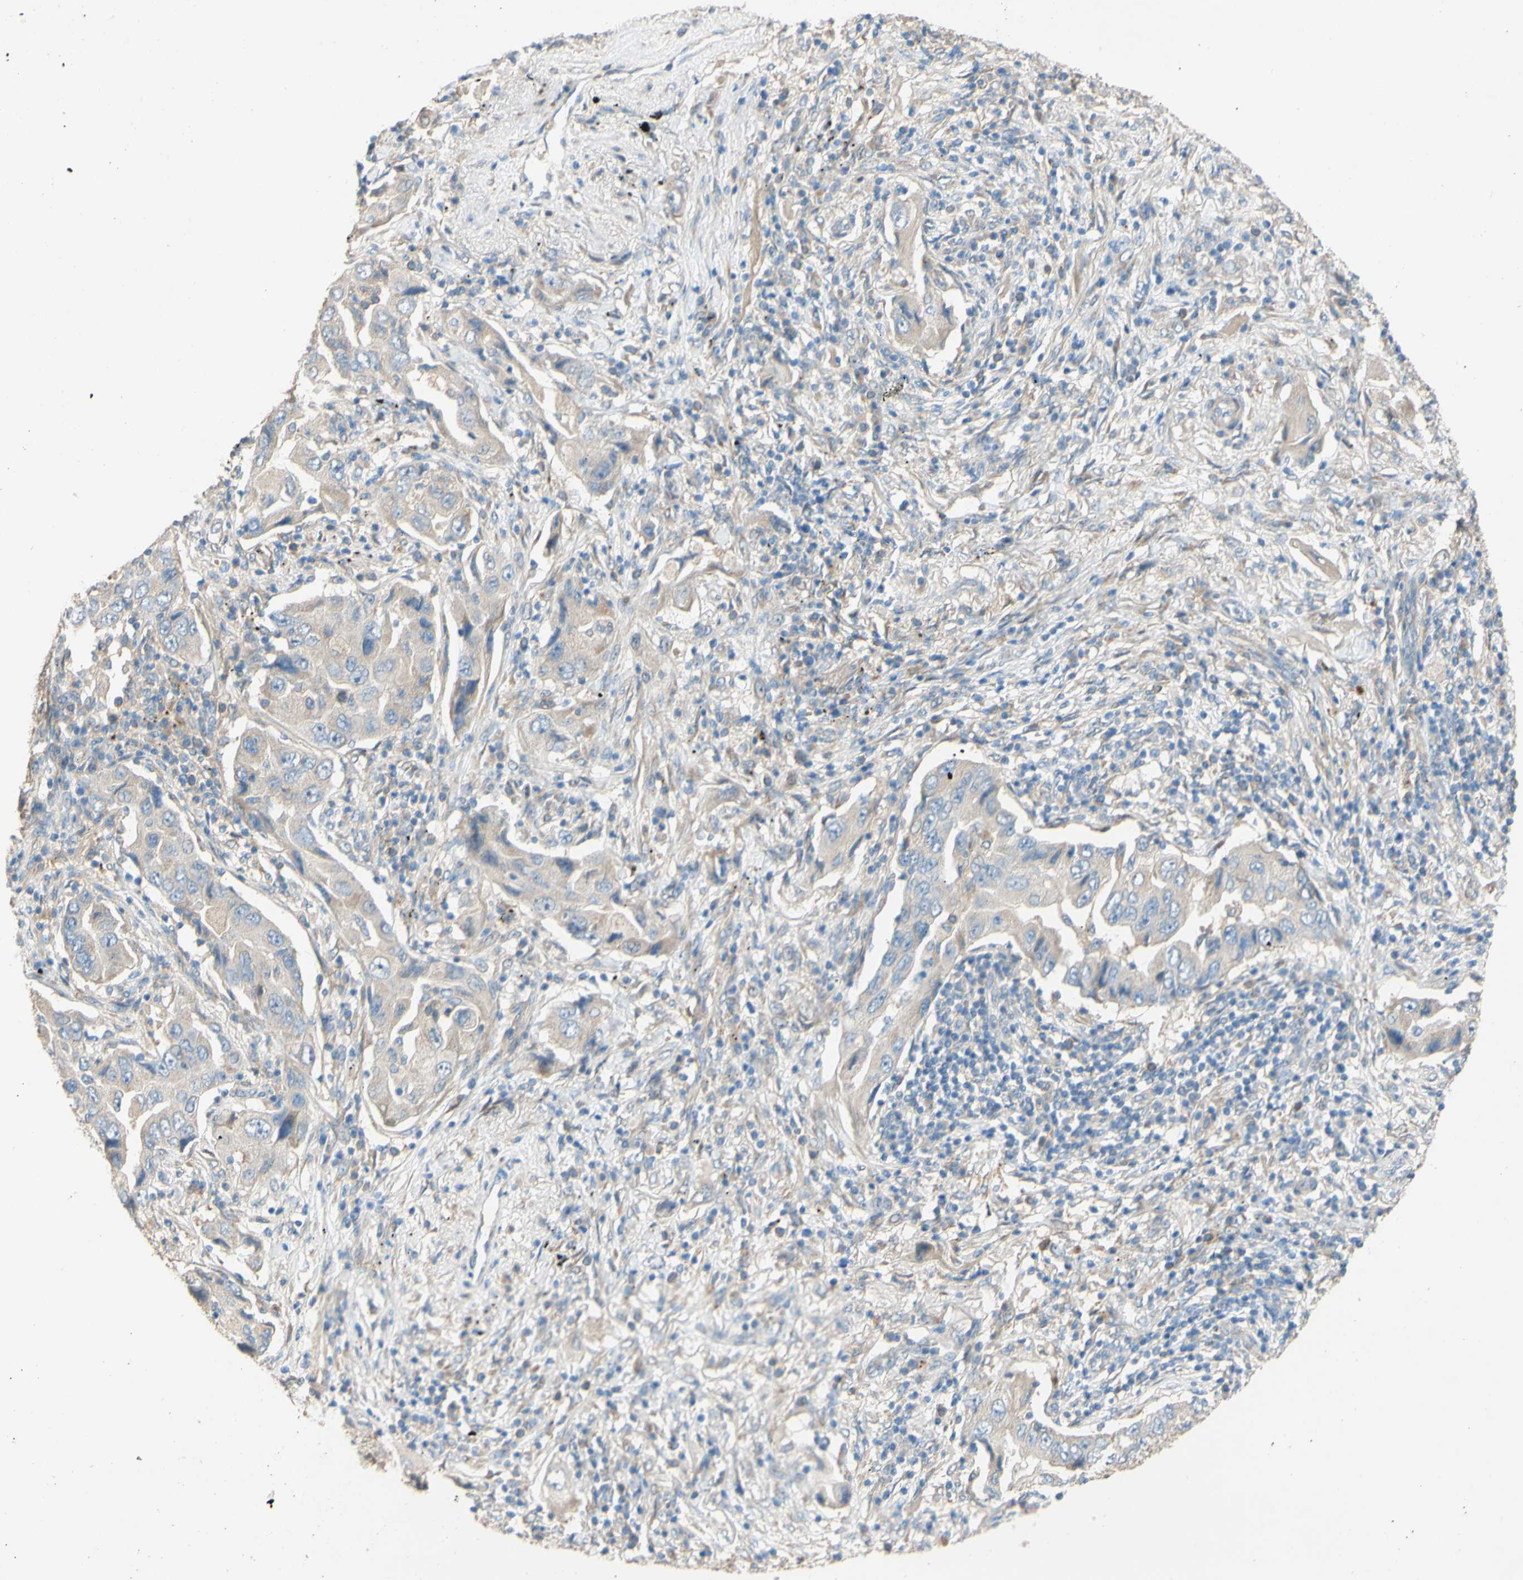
{"staining": {"intensity": "negative", "quantity": "none", "location": "none"}, "tissue": "lung cancer", "cell_type": "Tumor cells", "image_type": "cancer", "snomed": [{"axis": "morphology", "description": "Adenocarcinoma, NOS"}, {"axis": "topography", "description": "Lung"}], "caption": "The histopathology image exhibits no significant positivity in tumor cells of lung adenocarcinoma. (Immunohistochemistry, brightfield microscopy, high magnification).", "gene": "DKK3", "patient": {"sex": "female", "age": 65}}